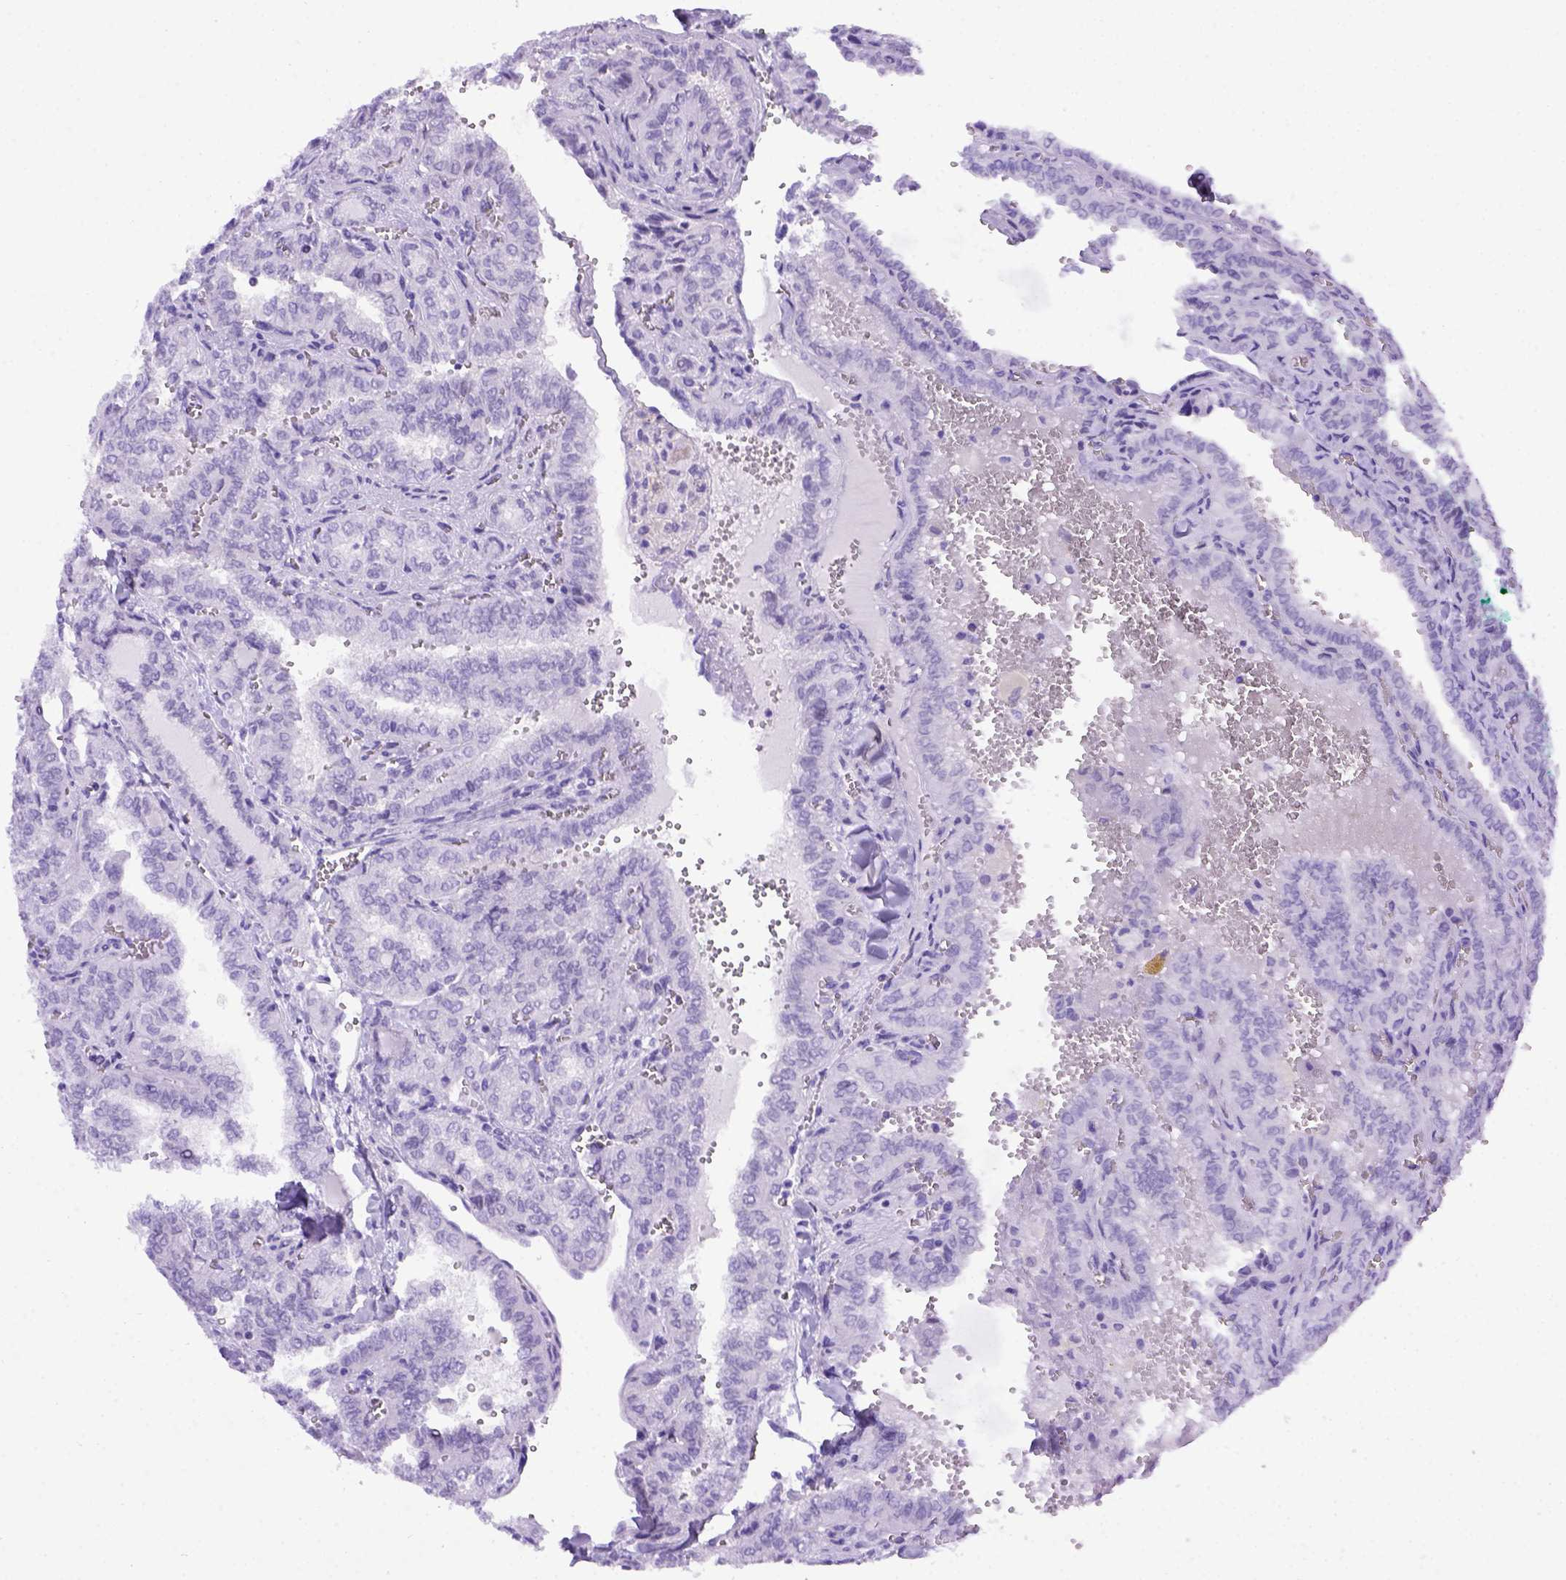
{"staining": {"intensity": "negative", "quantity": "none", "location": "none"}, "tissue": "thyroid cancer", "cell_type": "Tumor cells", "image_type": "cancer", "snomed": [{"axis": "morphology", "description": "Papillary adenocarcinoma, NOS"}, {"axis": "topography", "description": "Thyroid gland"}], "caption": "DAB immunohistochemical staining of human papillary adenocarcinoma (thyroid) exhibits no significant staining in tumor cells. Brightfield microscopy of immunohistochemistry stained with DAB (brown) and hematoxylin (blue), captured at high magnification.", "gene": "ADAM12", "patient": {"sex": "female", "age": 41}}